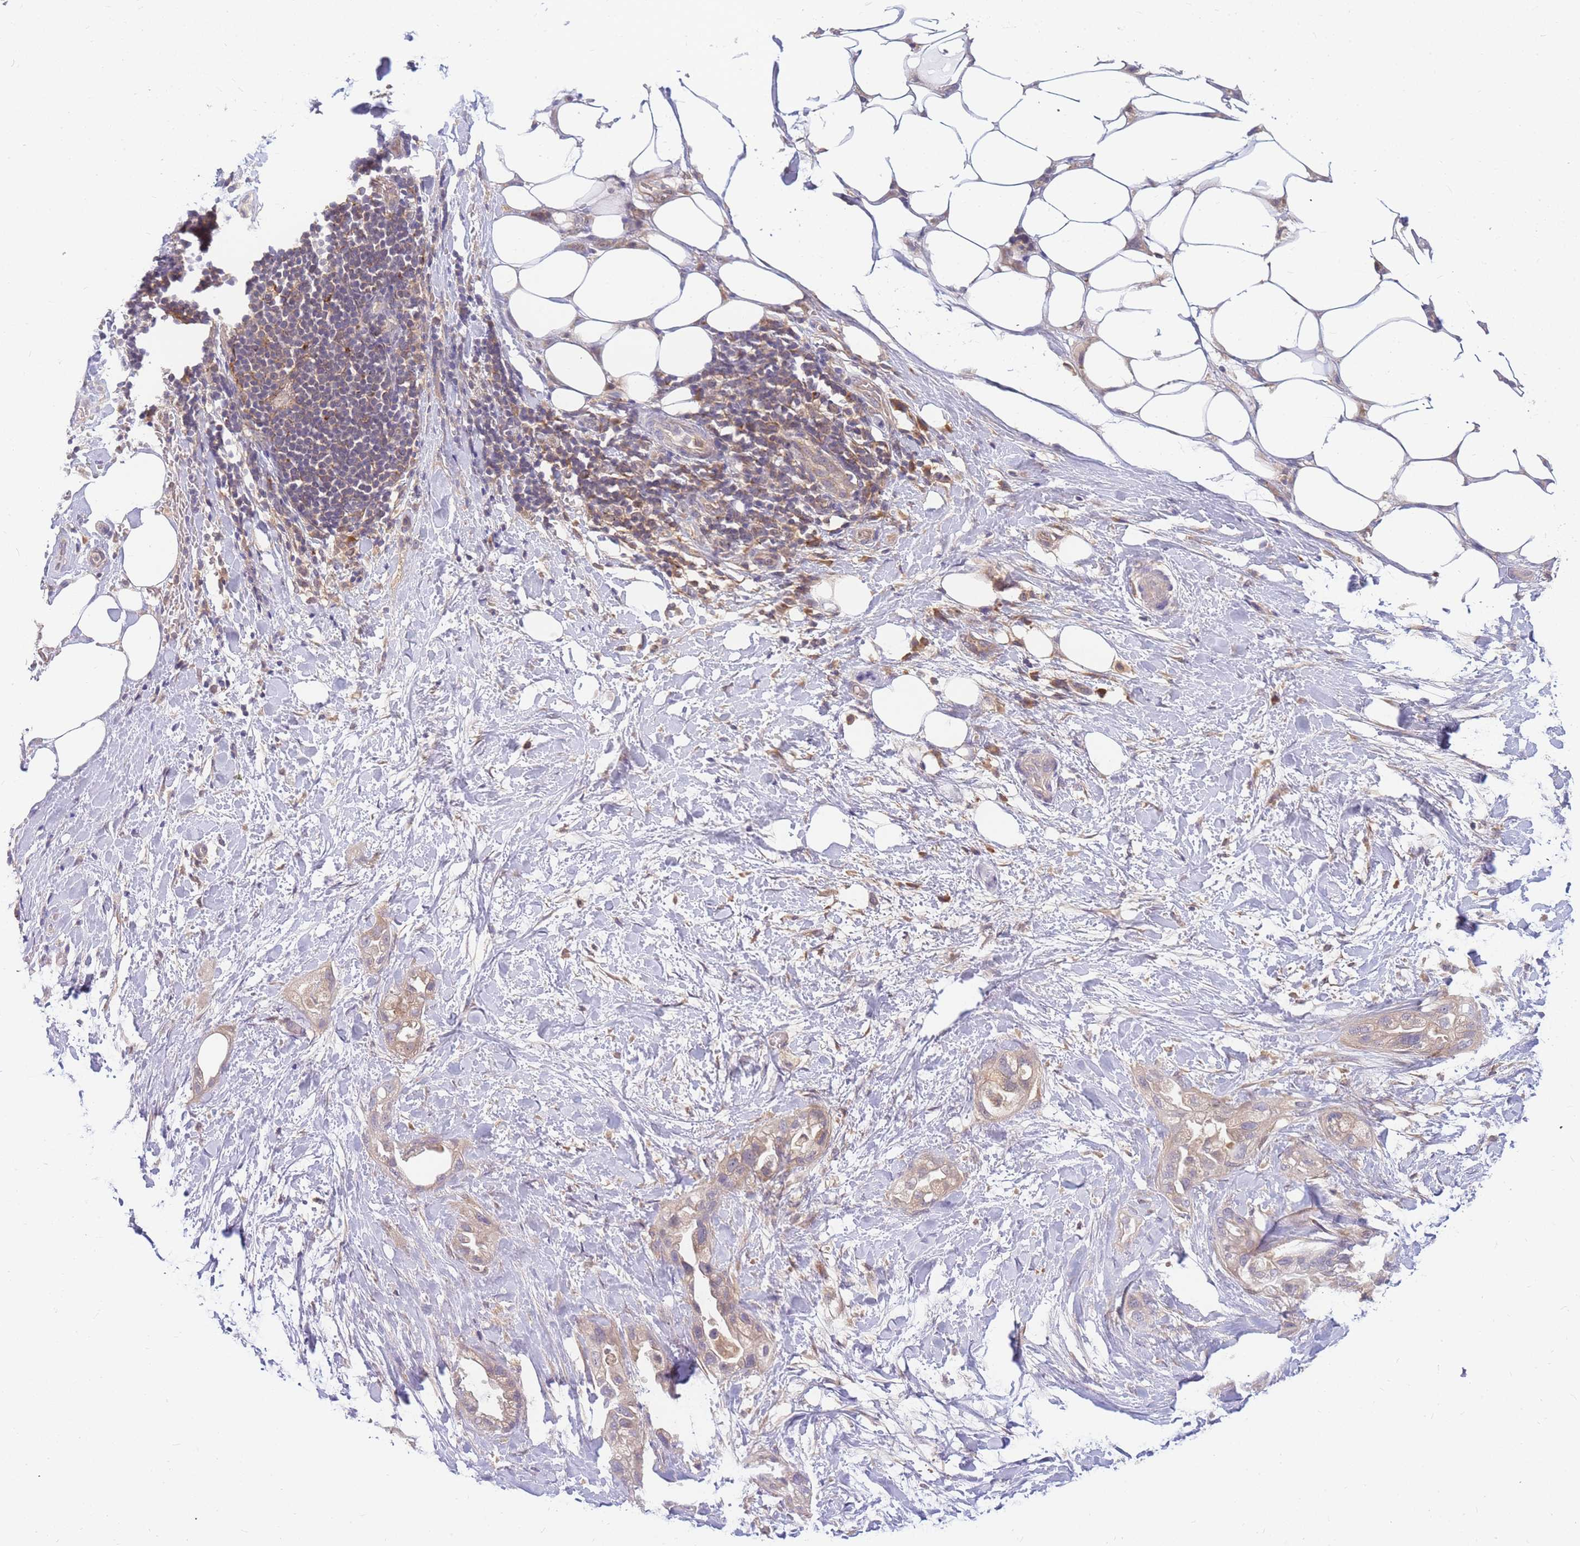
{"staining": {"intensity": "weak", "quantity": ">75%", "location": "cytoplasmic/membranous"}, "tissue": "pancreatic cancer", "cell_type": "Tumor cells", "image_type": "cancer", "snomed": [{"axis": "morphology", "description": "Adenocarcinoma, NOS"}, {"axis": "topography", "description": "Pancreas"}], "caption": "Protein expression analysis of adenocarcinoma (pancreatic) reveals weak cytoplasmic/membranous expression in about >75% of tumor cells.", "gene": "ZNF577", "patient": {"sex": "male", "age": 44}}